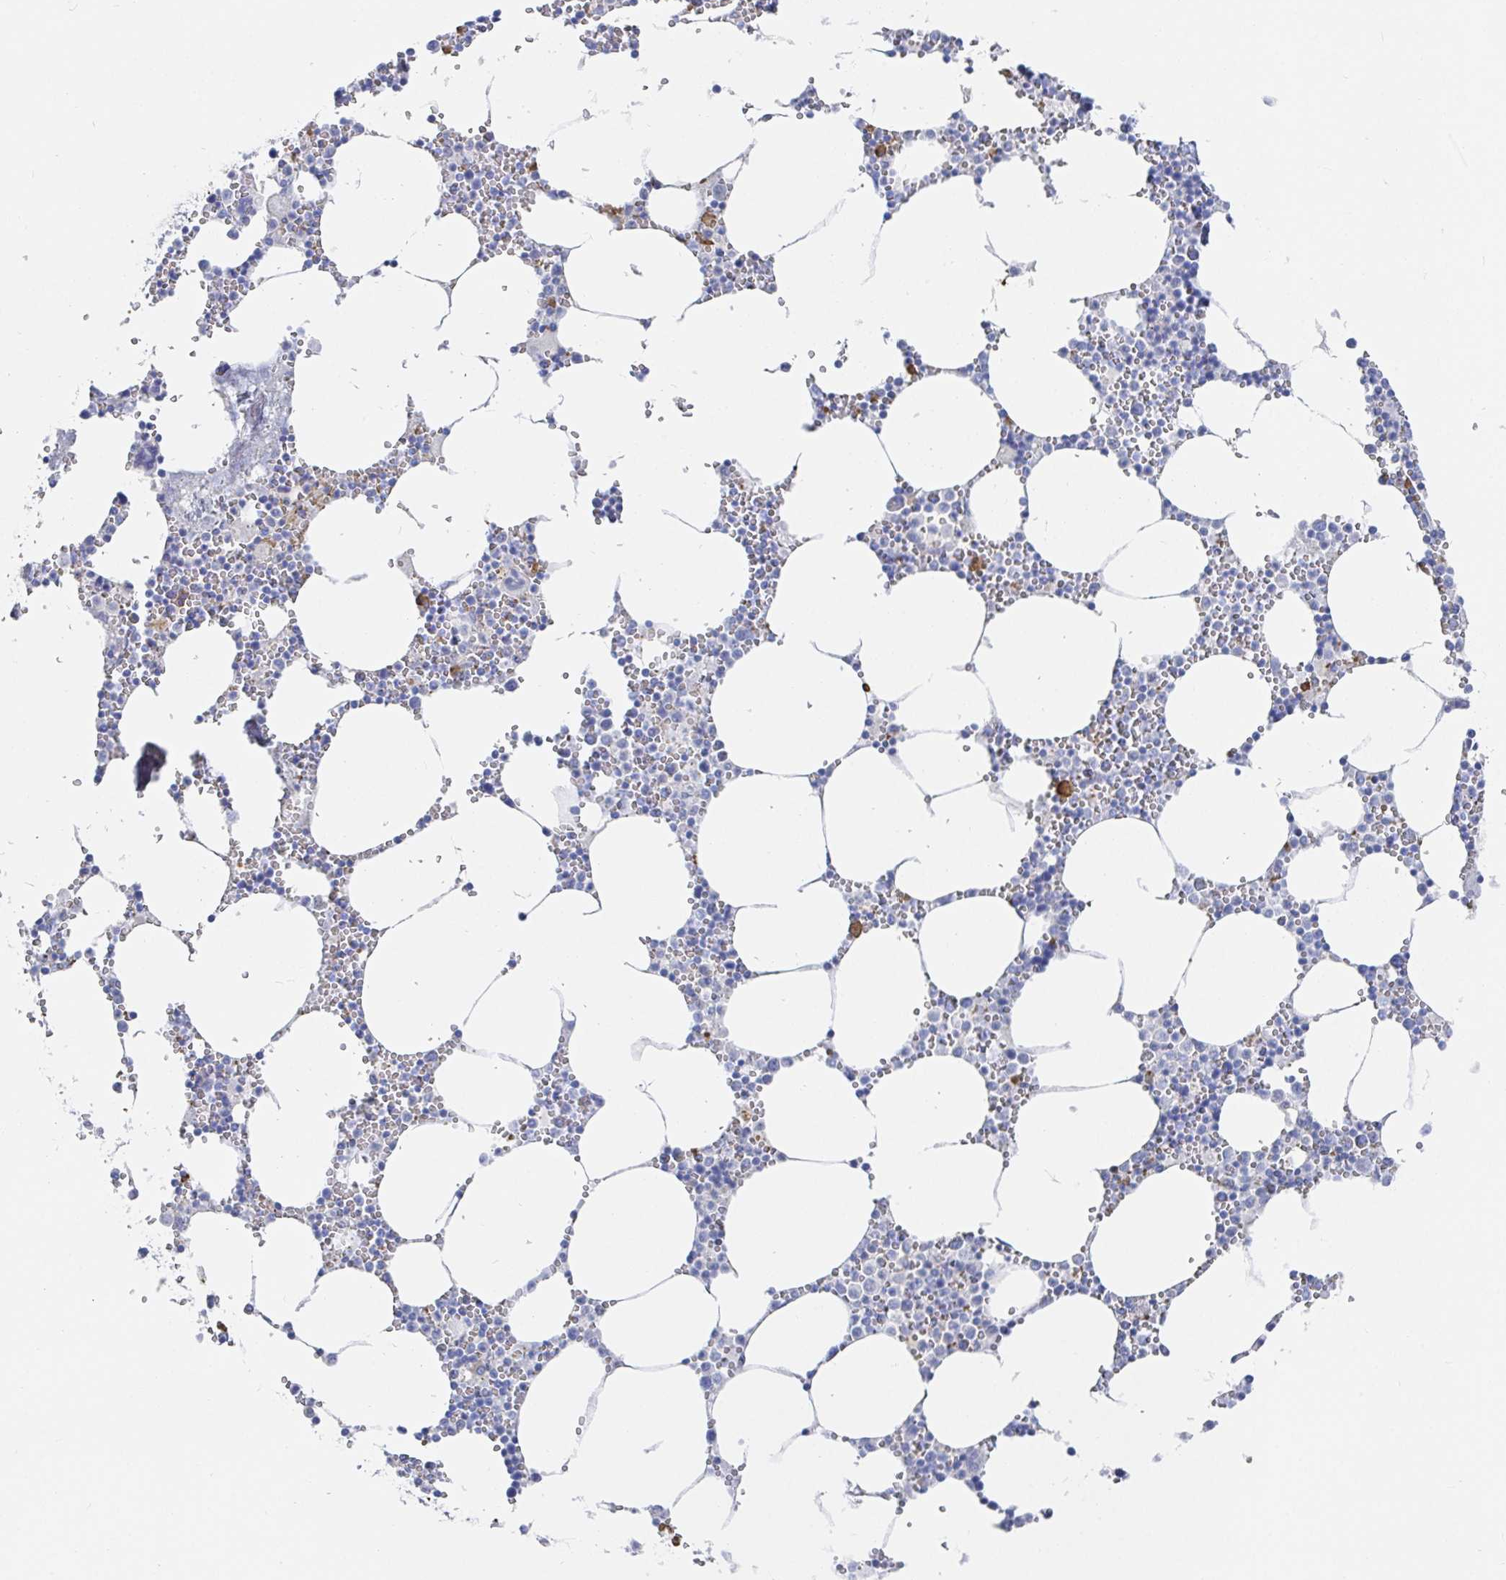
{"staining": {"intensity": "moderate", "quantity": "<25%", "location": "cytoplasmic/membranous"}, "tissue": "bone marrow", "cell_type": "Hematopoietic cells", "image_type": "normal", "snomed": [{"axis": "morphology", "description": "Normal tissue, NOS"}, {"axis": "topography", "description": "Bone marrow"}], "caption": "Hematopoietic cells show low levels of moderate cytoplasmic/membranous expression in approximately <25% of cells in unremarkable bone marrow. (brown staining indicates protein expression, while blue staining denotes nuclei).", "gene": "OR2A1", "patient": {"sex": "male", "age": 54}}